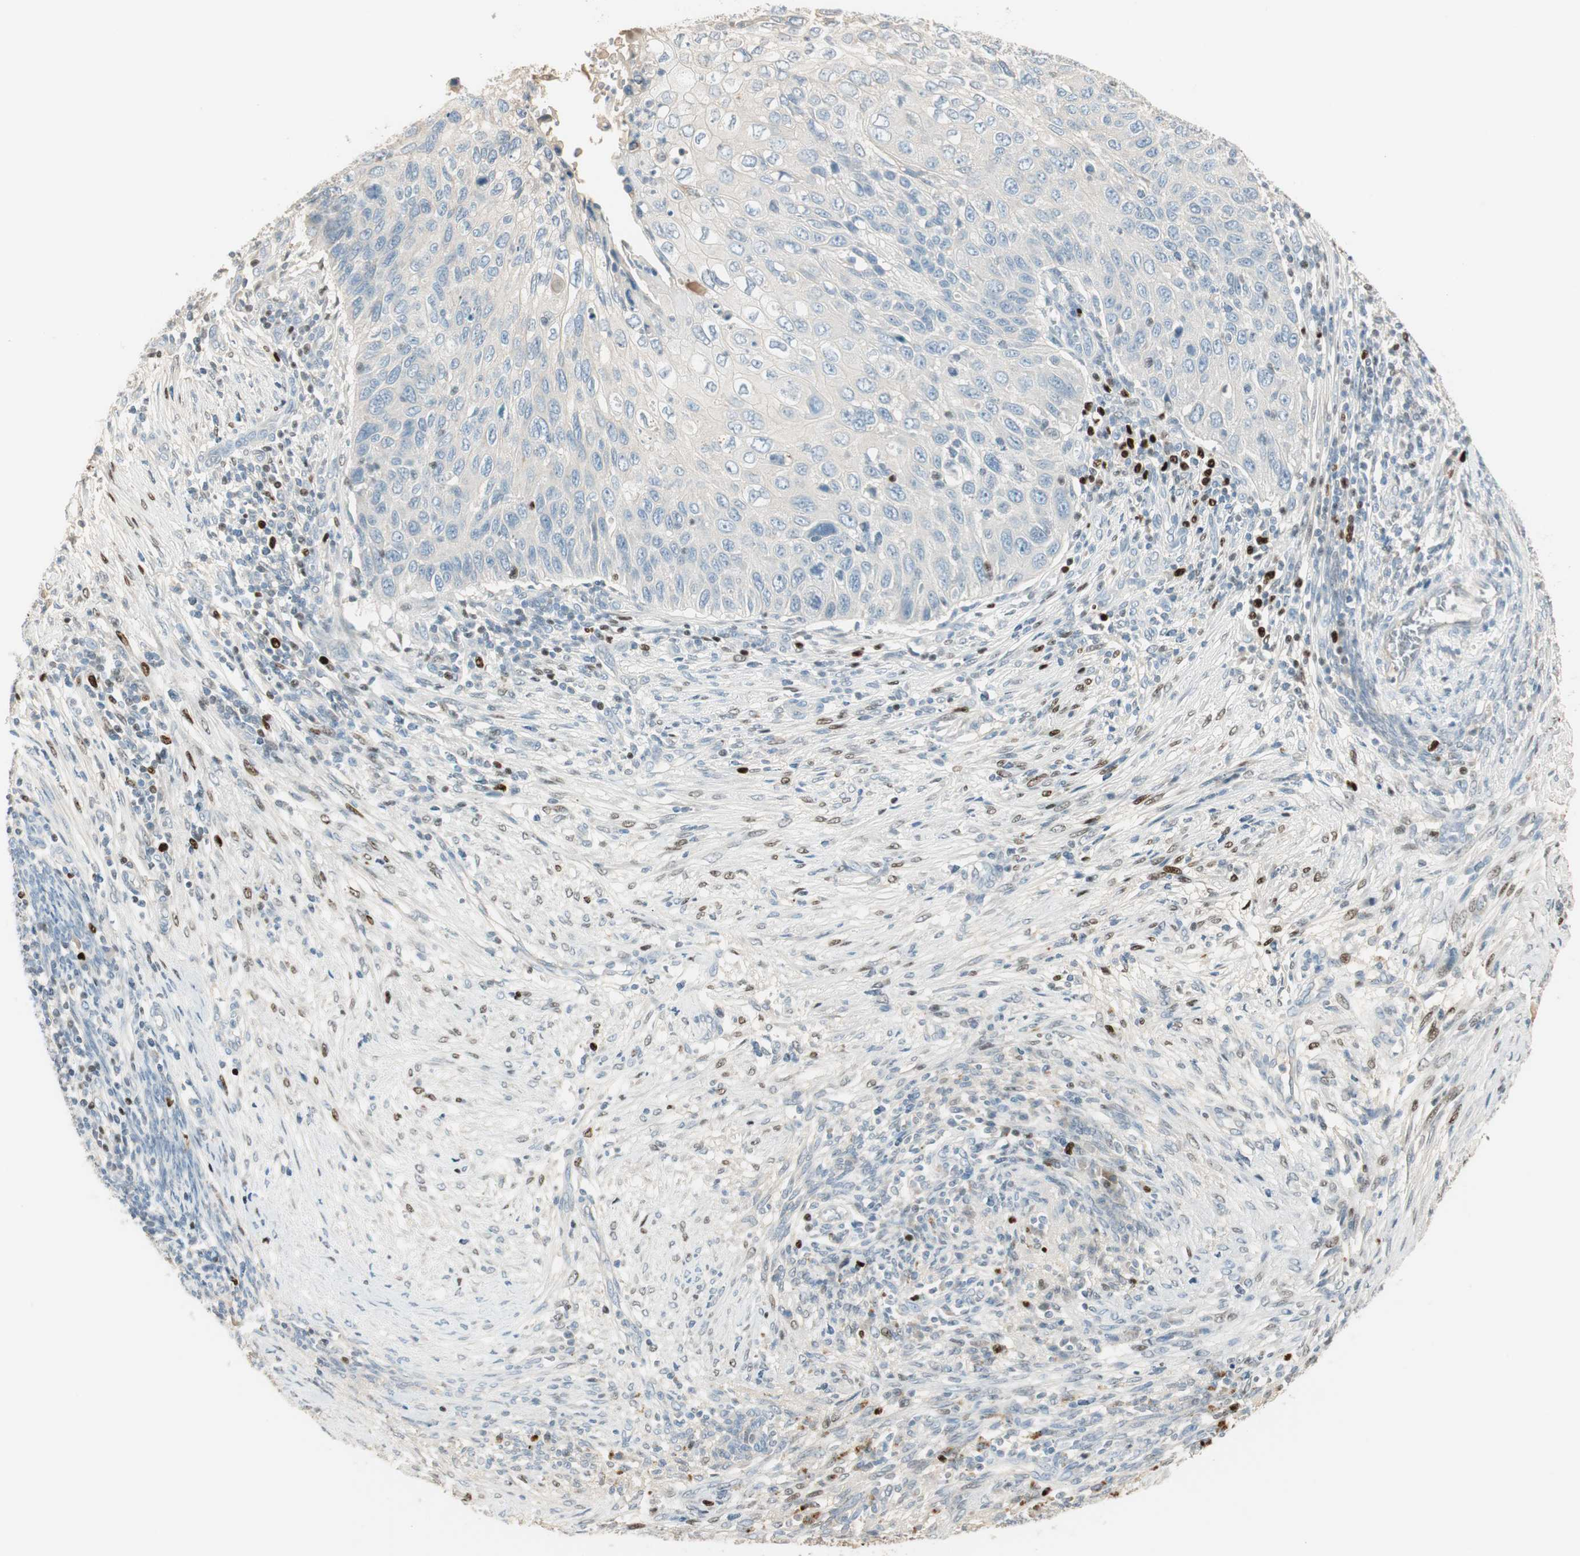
{"staining": {"intensity": "negative", "quantity": "none", "location": "none"}, "tissue": "cervical cancer", "cell_type": "Tumor cells", "image_type": "cancer", "snomed": [{"axis": "morphology", "description": "Squamous cell carcinoma, NOS"}, {"axis": "topography", "description": "Cervix"}], "caption": "A micrograph of human cervical cancer (squamous cell carcinoma) is negative for staining in tumor cells.", "gene": "RUNX2", "patient": {"sex": "female", "age": 70}}